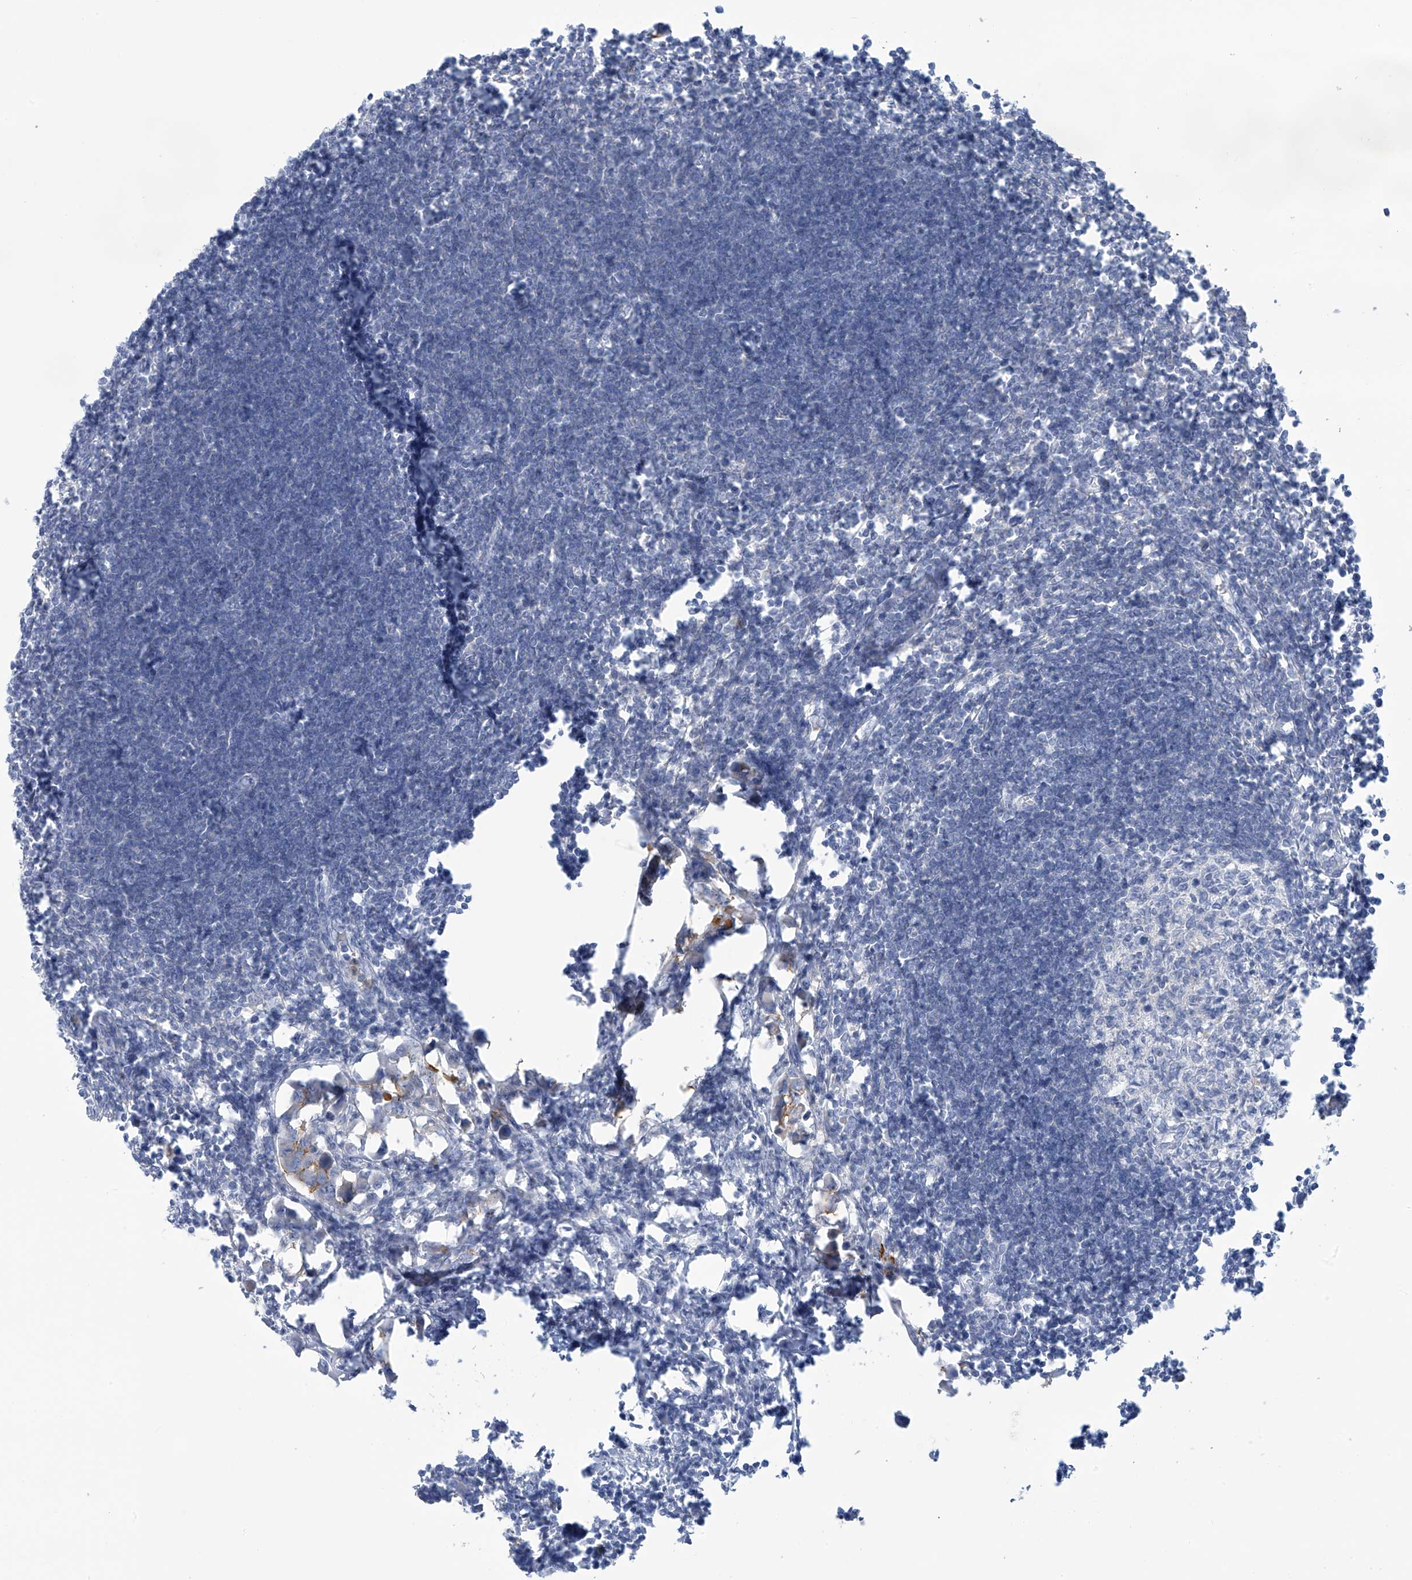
{"staining": {"intensity": "negative", "quantity": "none", "location": "none"}, "tissue": "lymph node", "cell_type": "Germinal center cells", "image_type": "normal", "snomed": [{"axis": "morphology", "description": "Normal tissue, NOS"}, {"axis": "morphology", "description": "Malignant melanoma, Metastatic site"}, {"axis": "topography", "description": "Lymph node"}], "caption": "This image is of benign lymph node stained with IHC to label a protein in brown with the nuclei are counter-stained blue. There is no staining in germinal center cells. (DAB immunohistochemistry (IHC) with hematoxylin counter stain).", "gene": "FABP2", "patient": {"sex": "male", "age": 41}}